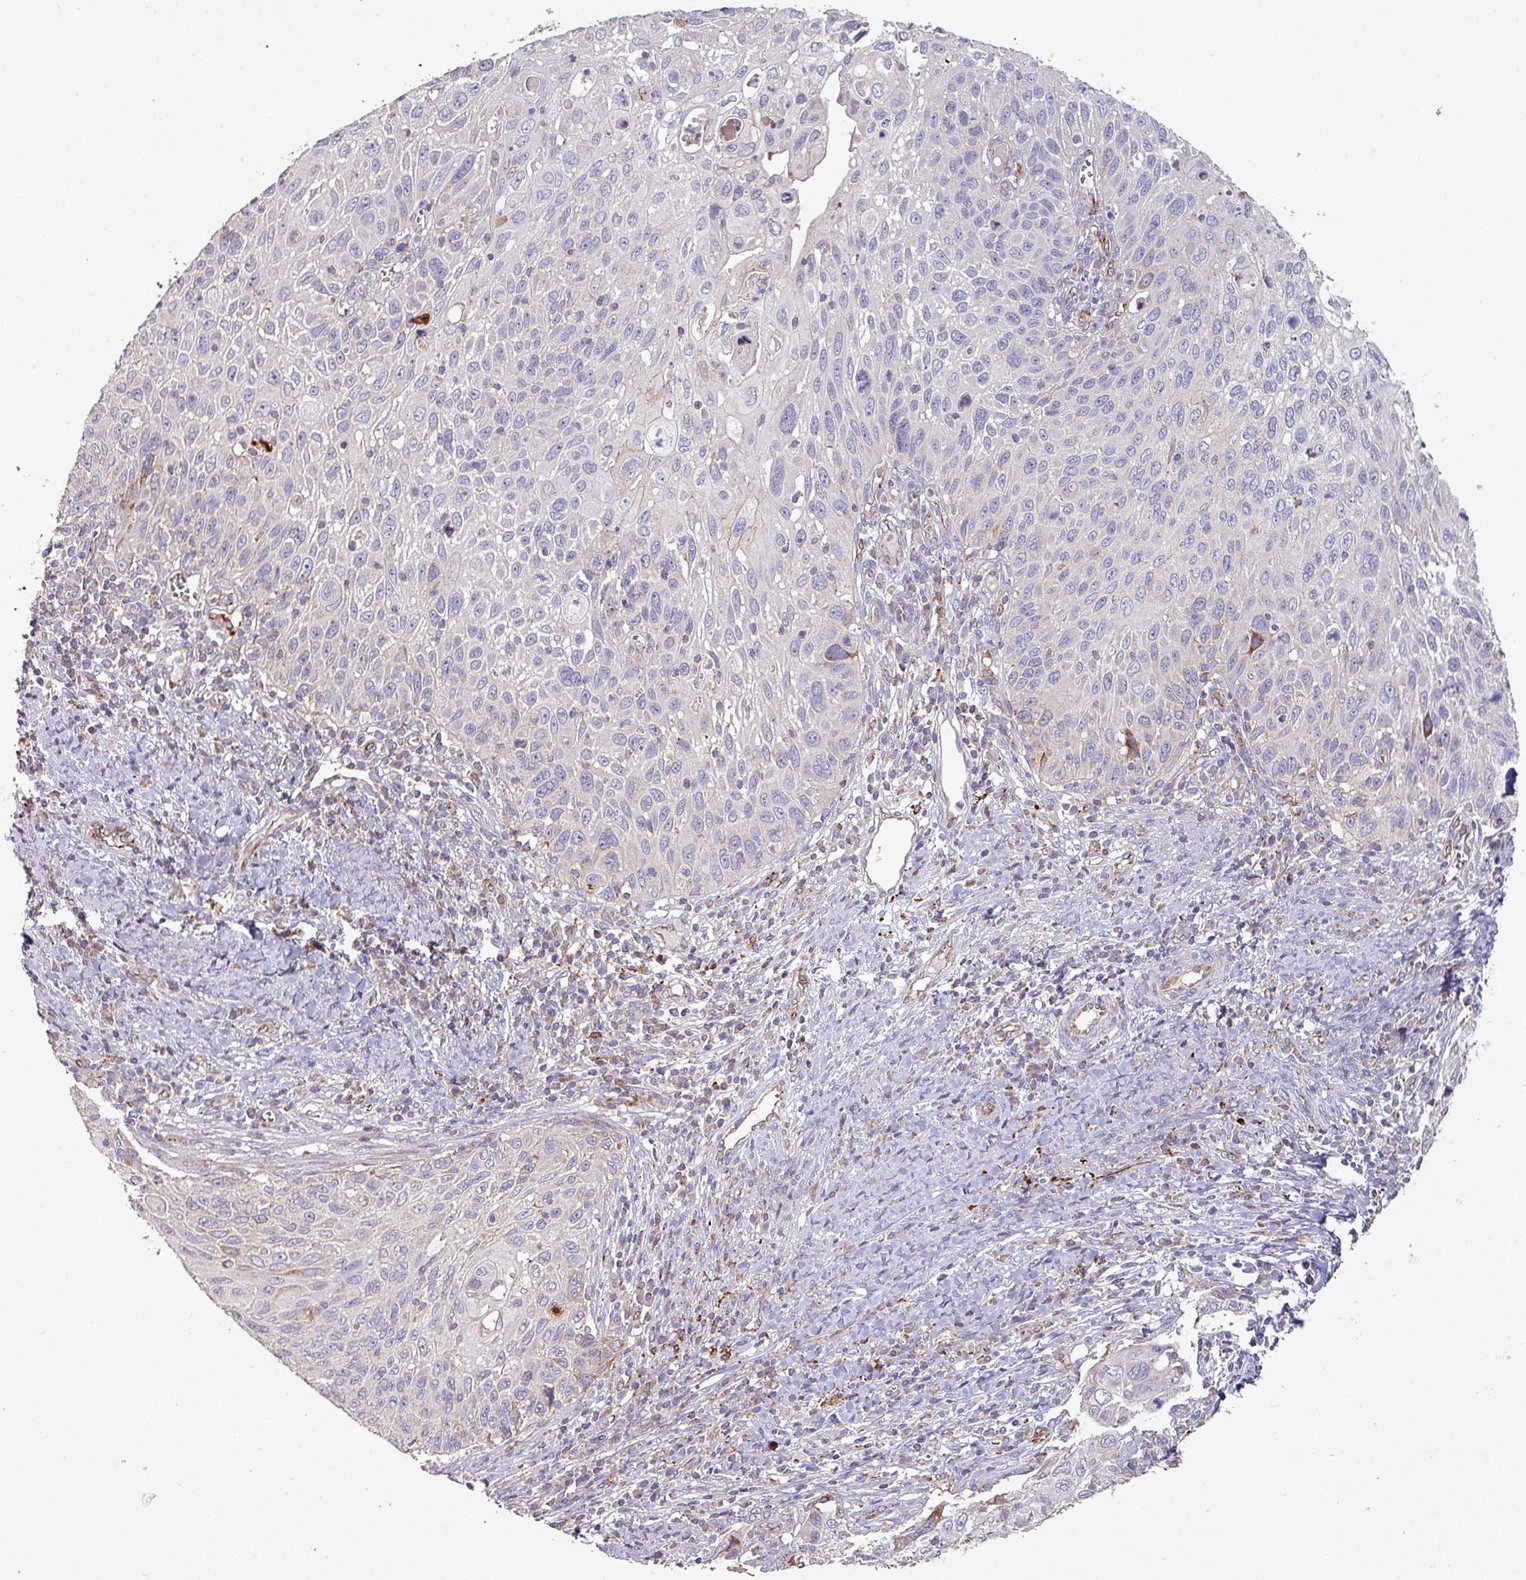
{"staining": {"intensity": "weak", "quantity": "<25%", "location": "cytoplasmic/membranous"}, "tissue": "cervical cancer", "cell_type": "Tumor cells", "image_type": "cancer", "snomed": [{"axis": "morphology", "description": "Squamous cell carcinoma, NOS"}, {"axis": "topography", "description": "Cervix"}], "caption": "Cervical squamous cell carcinoma was stained to show a protein in brown. There is no significant expression in tumor cells.", "gene": "RPL23A", "patient": {"sex": "female", "age": 70}}